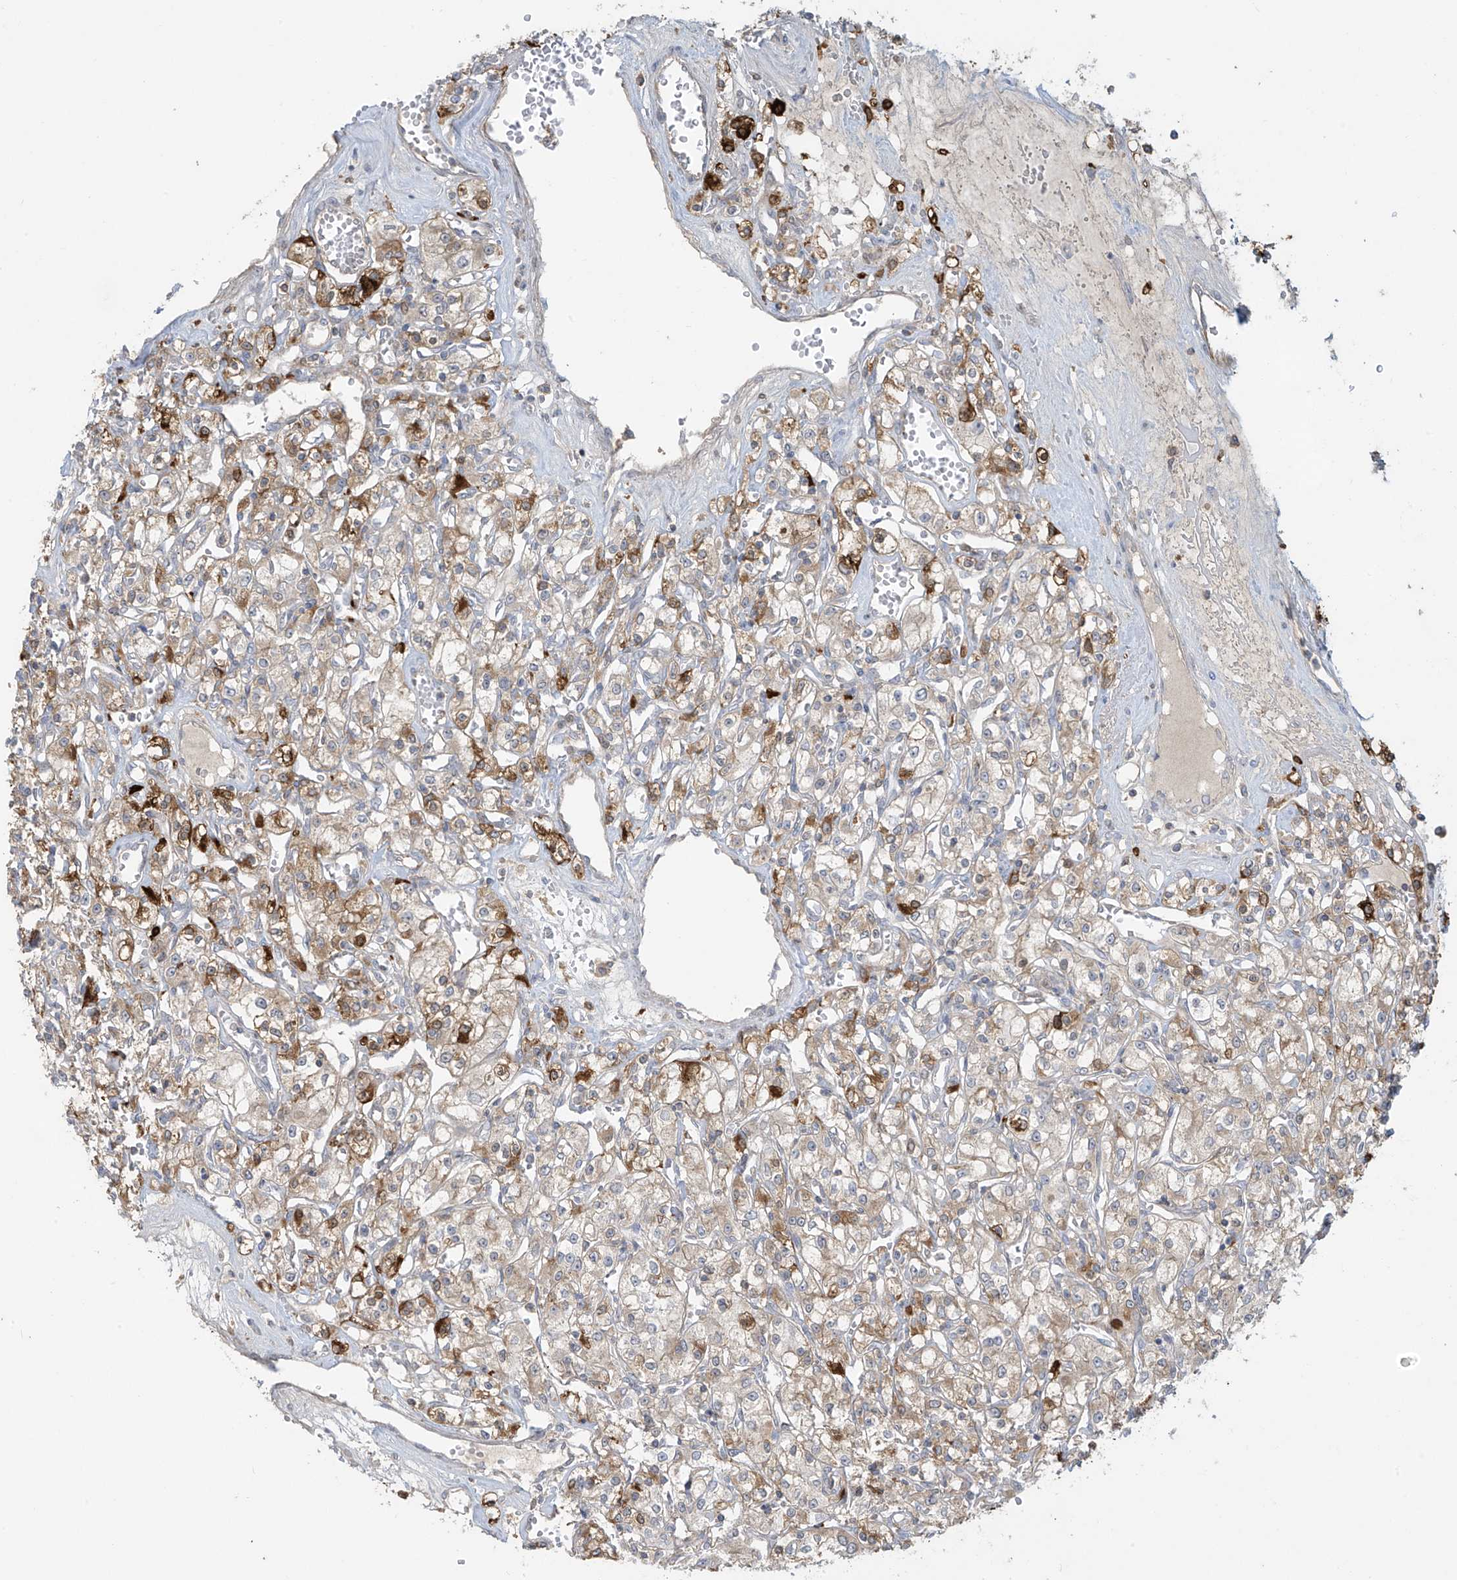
{"staining": {"intensity": "moderate", "quantity": ">75%", "location": "cytoplasmic/membranous"}, "tissue": "renal cancer", "cell_type": "Tumor cells", "image_type": "cancer", "snomed": [{"axis": "morphology", "description": "Adenocarcinoma, NOS"}, {"axis": "topography", "description": "Kidney"}], "caption": "Renal cancer (adenocarcinoma) tissue reveals moderate cytoplasmic/membranous positivity in approximately >75% of tumor cells, visualized by immunohistochemistry.", "gene": "TAGAP", "patient": {"sex": "female", "age": 59}}